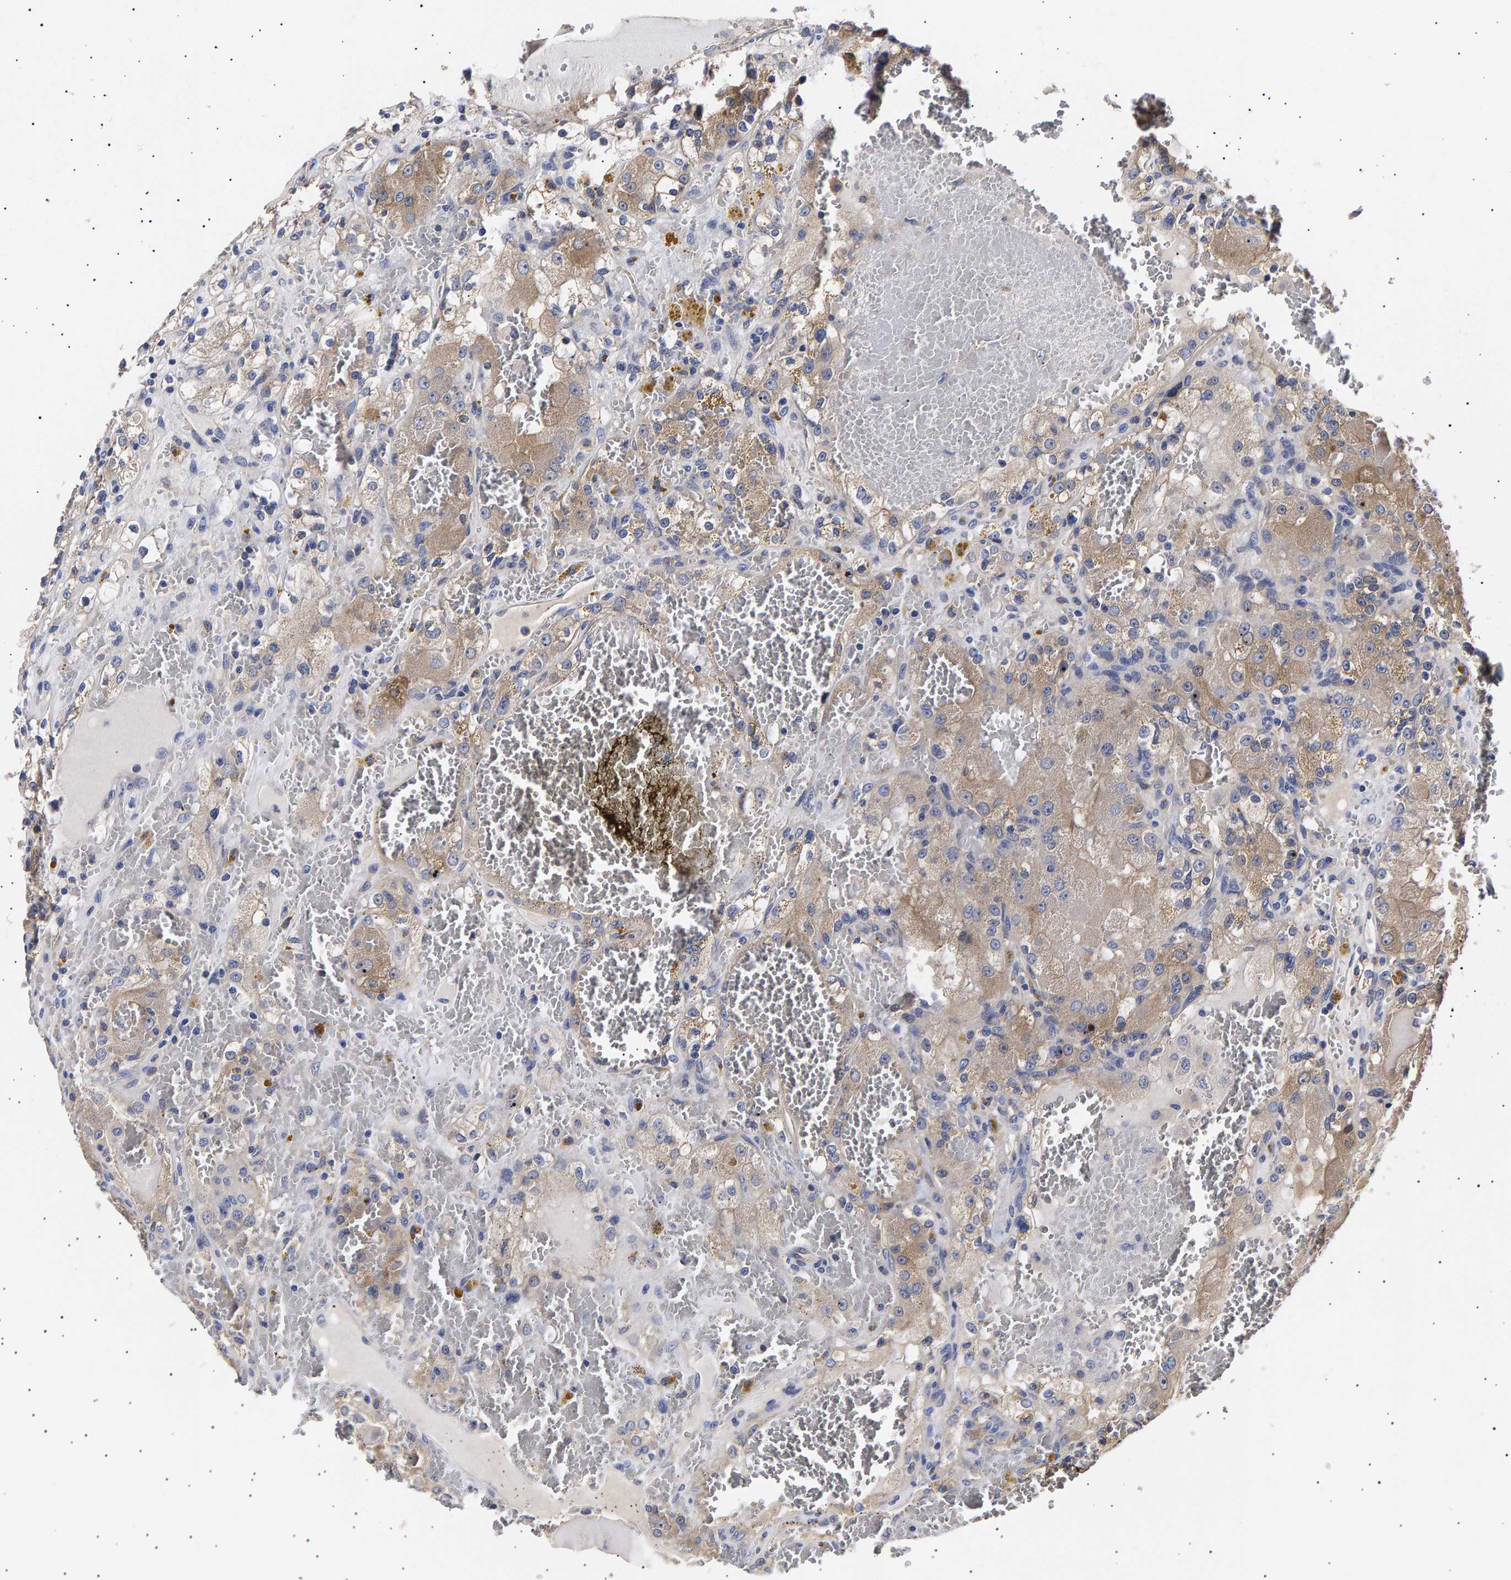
{"staining": {"intensity": "weak", "quantity": "25%-75%", "location": "cytoplasmic/membranous"}, "tissue": "renal cancer", "cell_type": "Tumor cells", "image_type": "cancer", "snomed": [{"axis": "morphology", "description": "Normal tissue, NOS"}, {"axis": "morphology", "description": "Adenocarcinoma, NOS"}, {"axis": "topography", "description": "Kidney"}], "caption": "A low amount of weak cytoplasmic/membranous positivity is identified in approximately 25%-75% of tumor cells in renal cancer (adenocarcinoma) tissue. (DAB IHC with brightfield microscopy, high magnification).", "gene": "ANKRD40", "patient": {"sex": "male", "age": 61}}